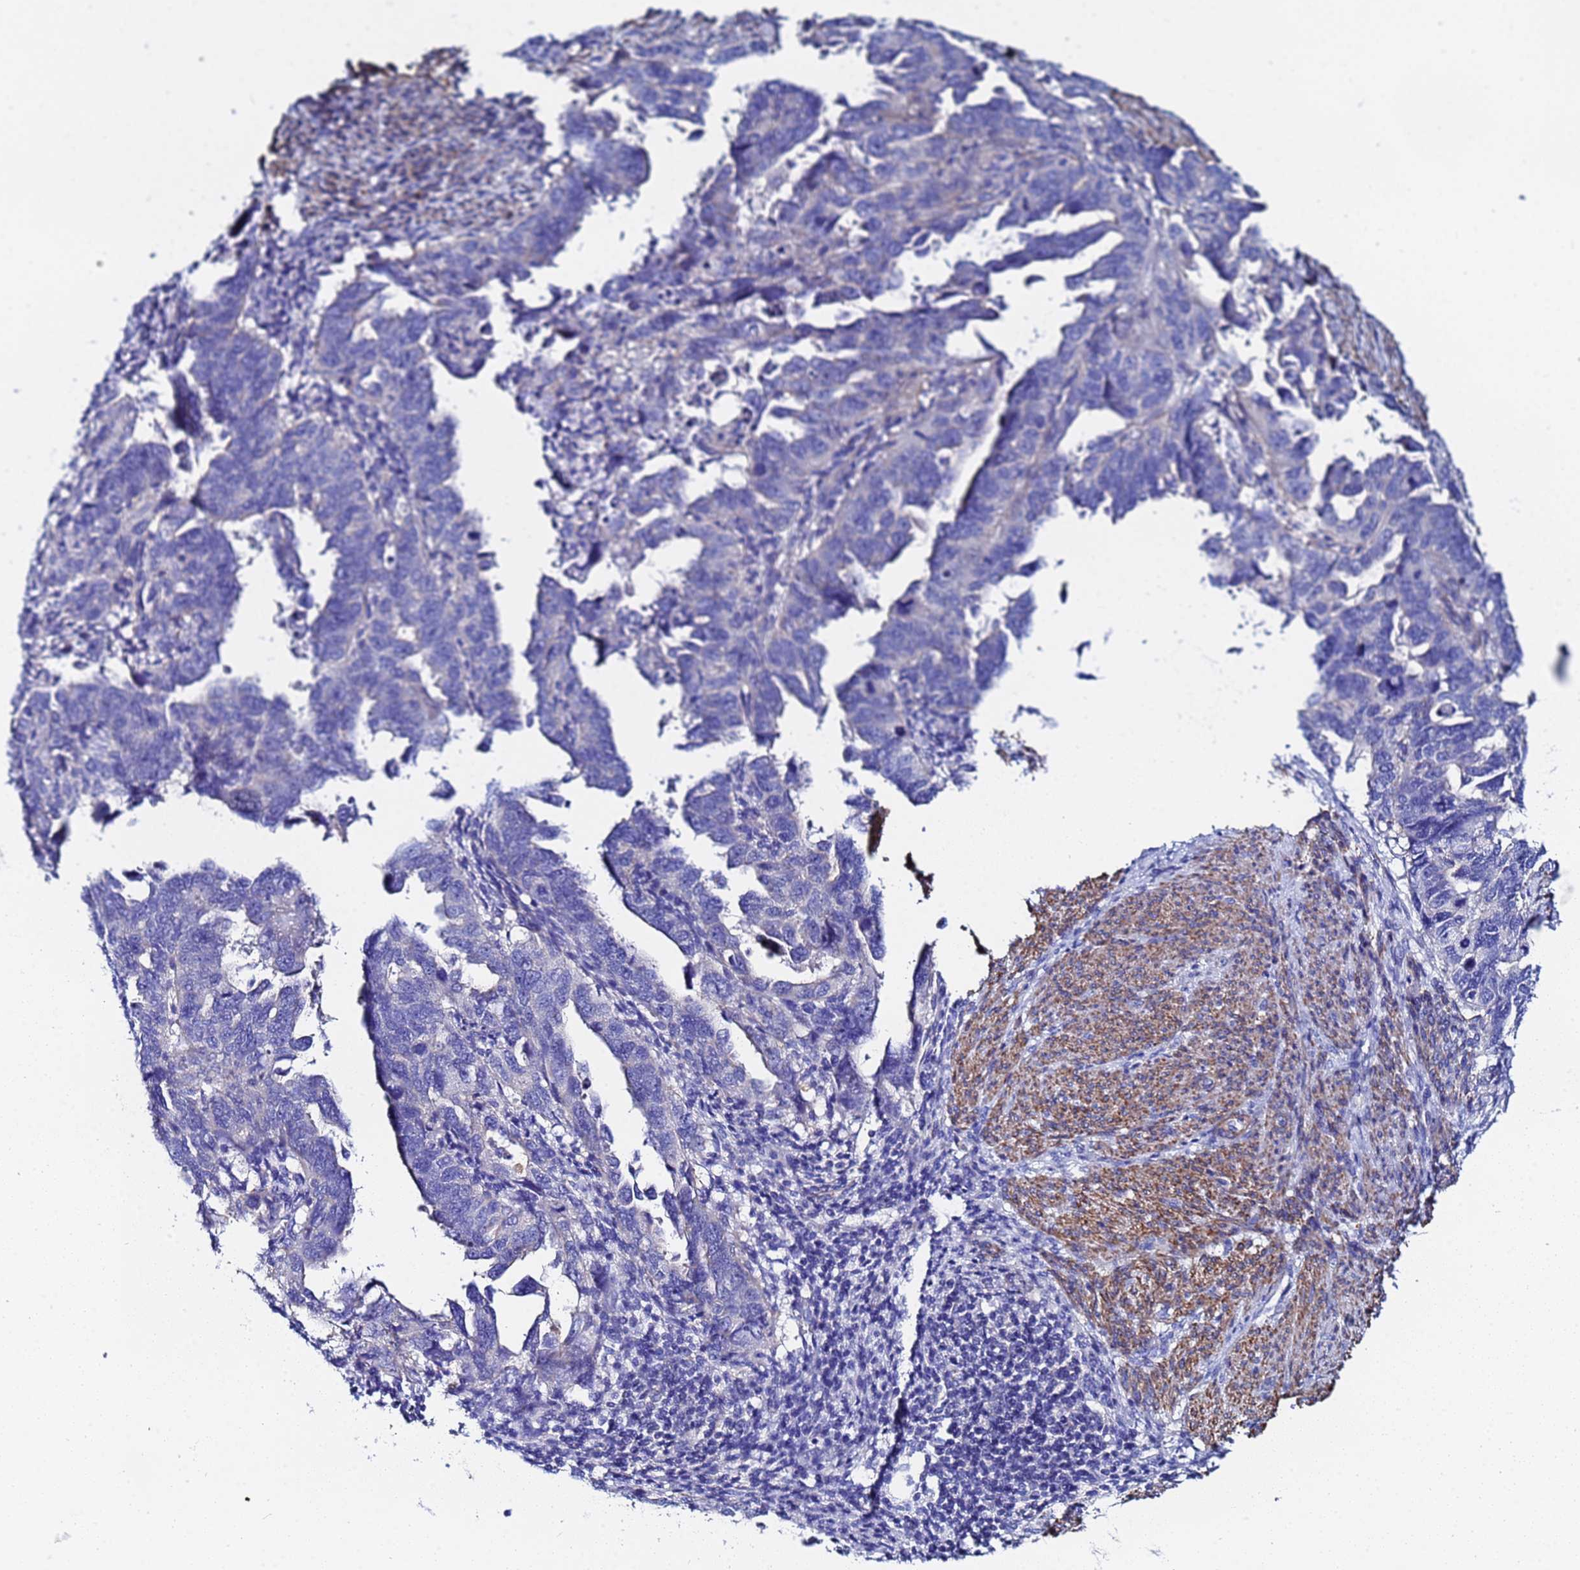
{"staining": {"intensity": "negative", "quantity": "none", "location": "none"}, "tissue": "endometrial cancer", "cell_type": "Tumor cells", "image_type": "cancer", "snomed": [{"axis": "morphology", "description": "Adenocarcinoma, NOS"}, {"axis": "topography", "description": "Endometrium"}], "caption": "Human endometrial cancer (adenocarcinoma) stained for a protein using IHC displays no staining in tumor cells.", "gene": "RAB39B", "patient": {"sex": "female", "age": 65}}